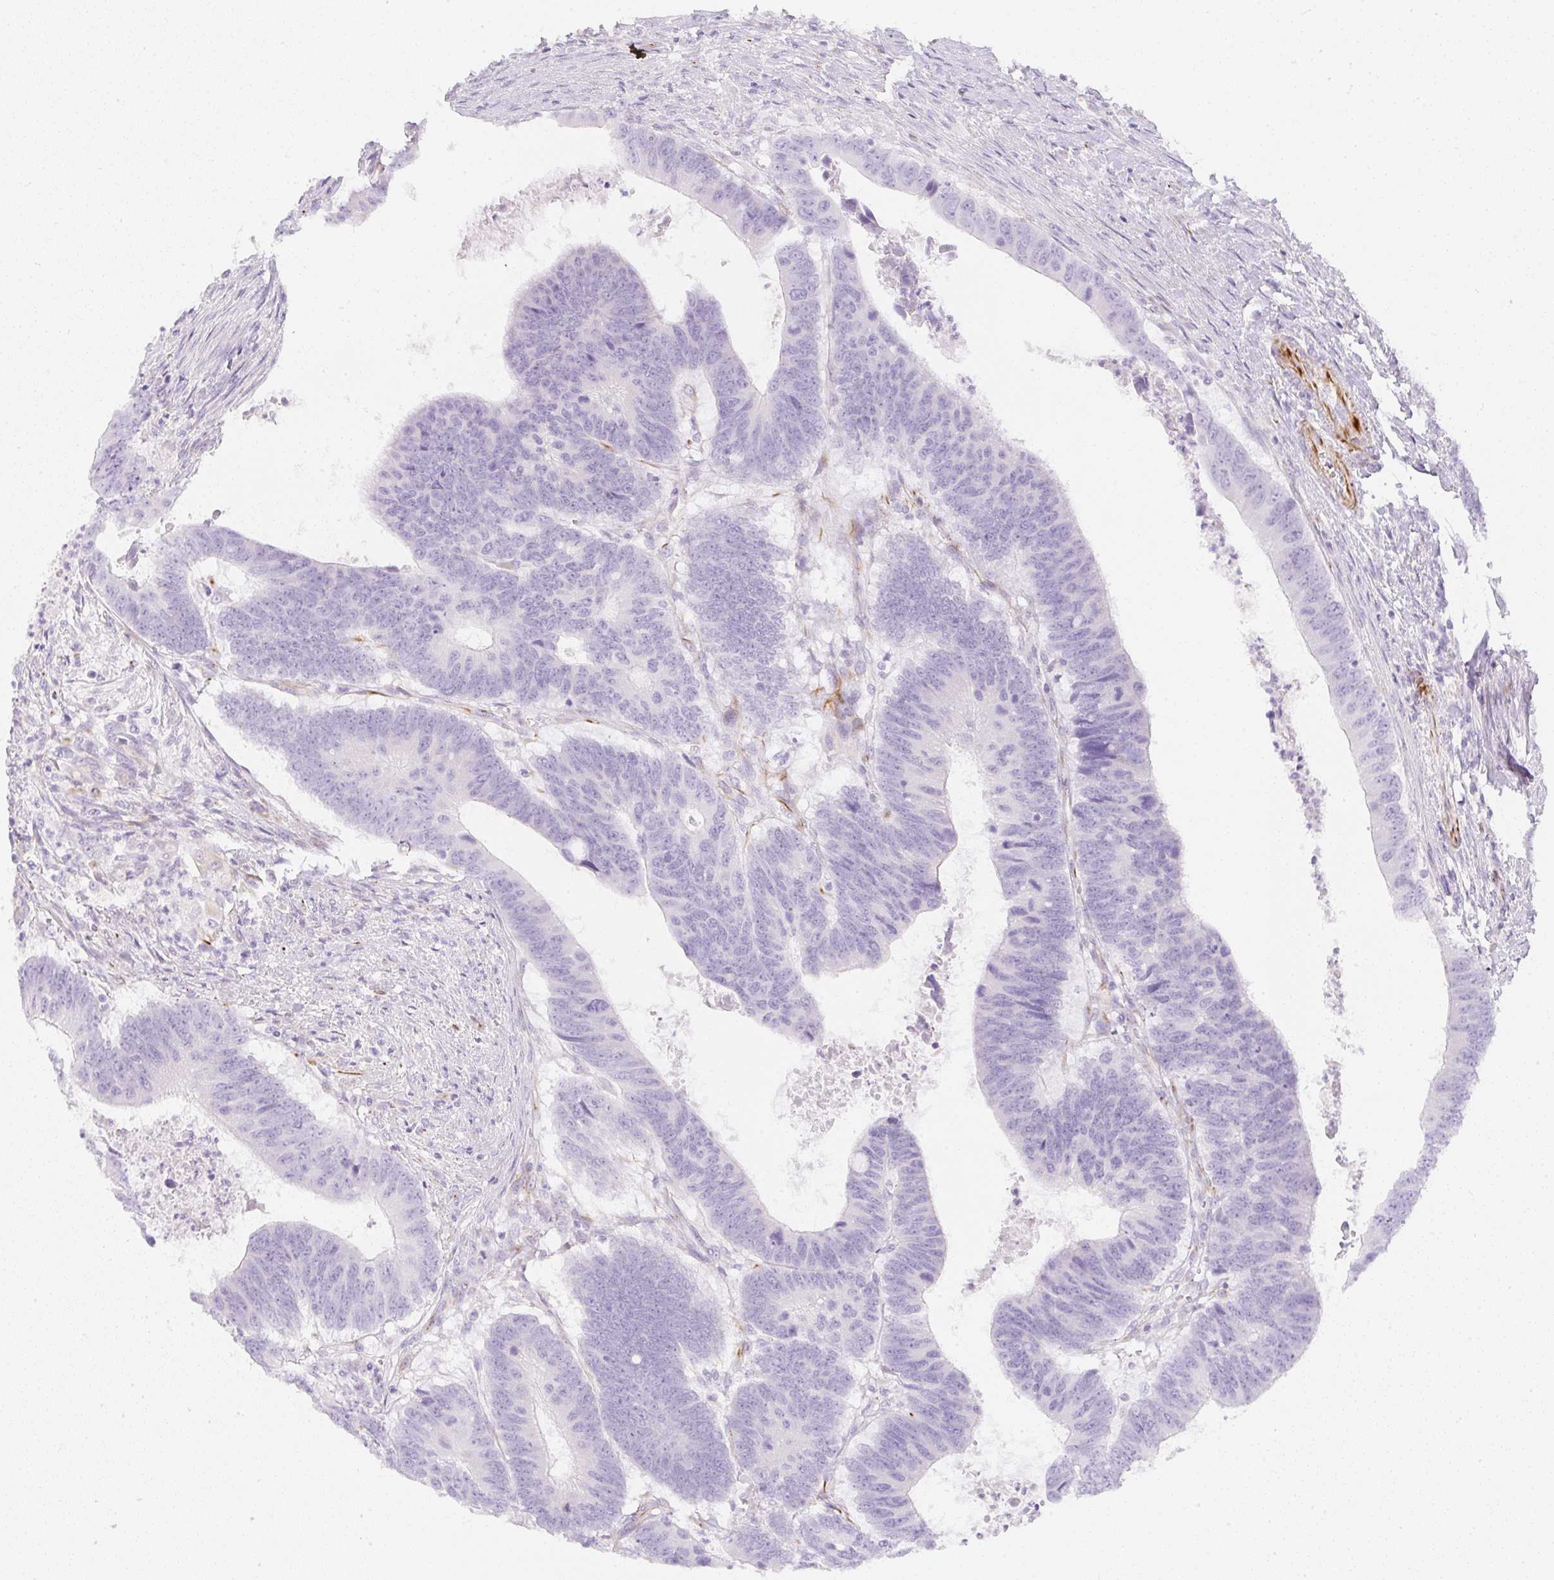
{"staining": {"intensity": "negative", "quantity": "none", "location": "none"}, "tissue": "colorectal cancer", "cell_type": "Tumor cells", "image_type": "cancer", "snomed": [{"axis": "morphology", "description": "Adenocarcinoma, NOS"}, {"axis": "topography", "description": "Colon"}], "caption": "Adenocarcinoma (colorectal) stained for a protein using immunohistochemistry shows no expression tumor cells.", "gene": "ZNF689", "patient": {"sex": "male", "age": 62}}